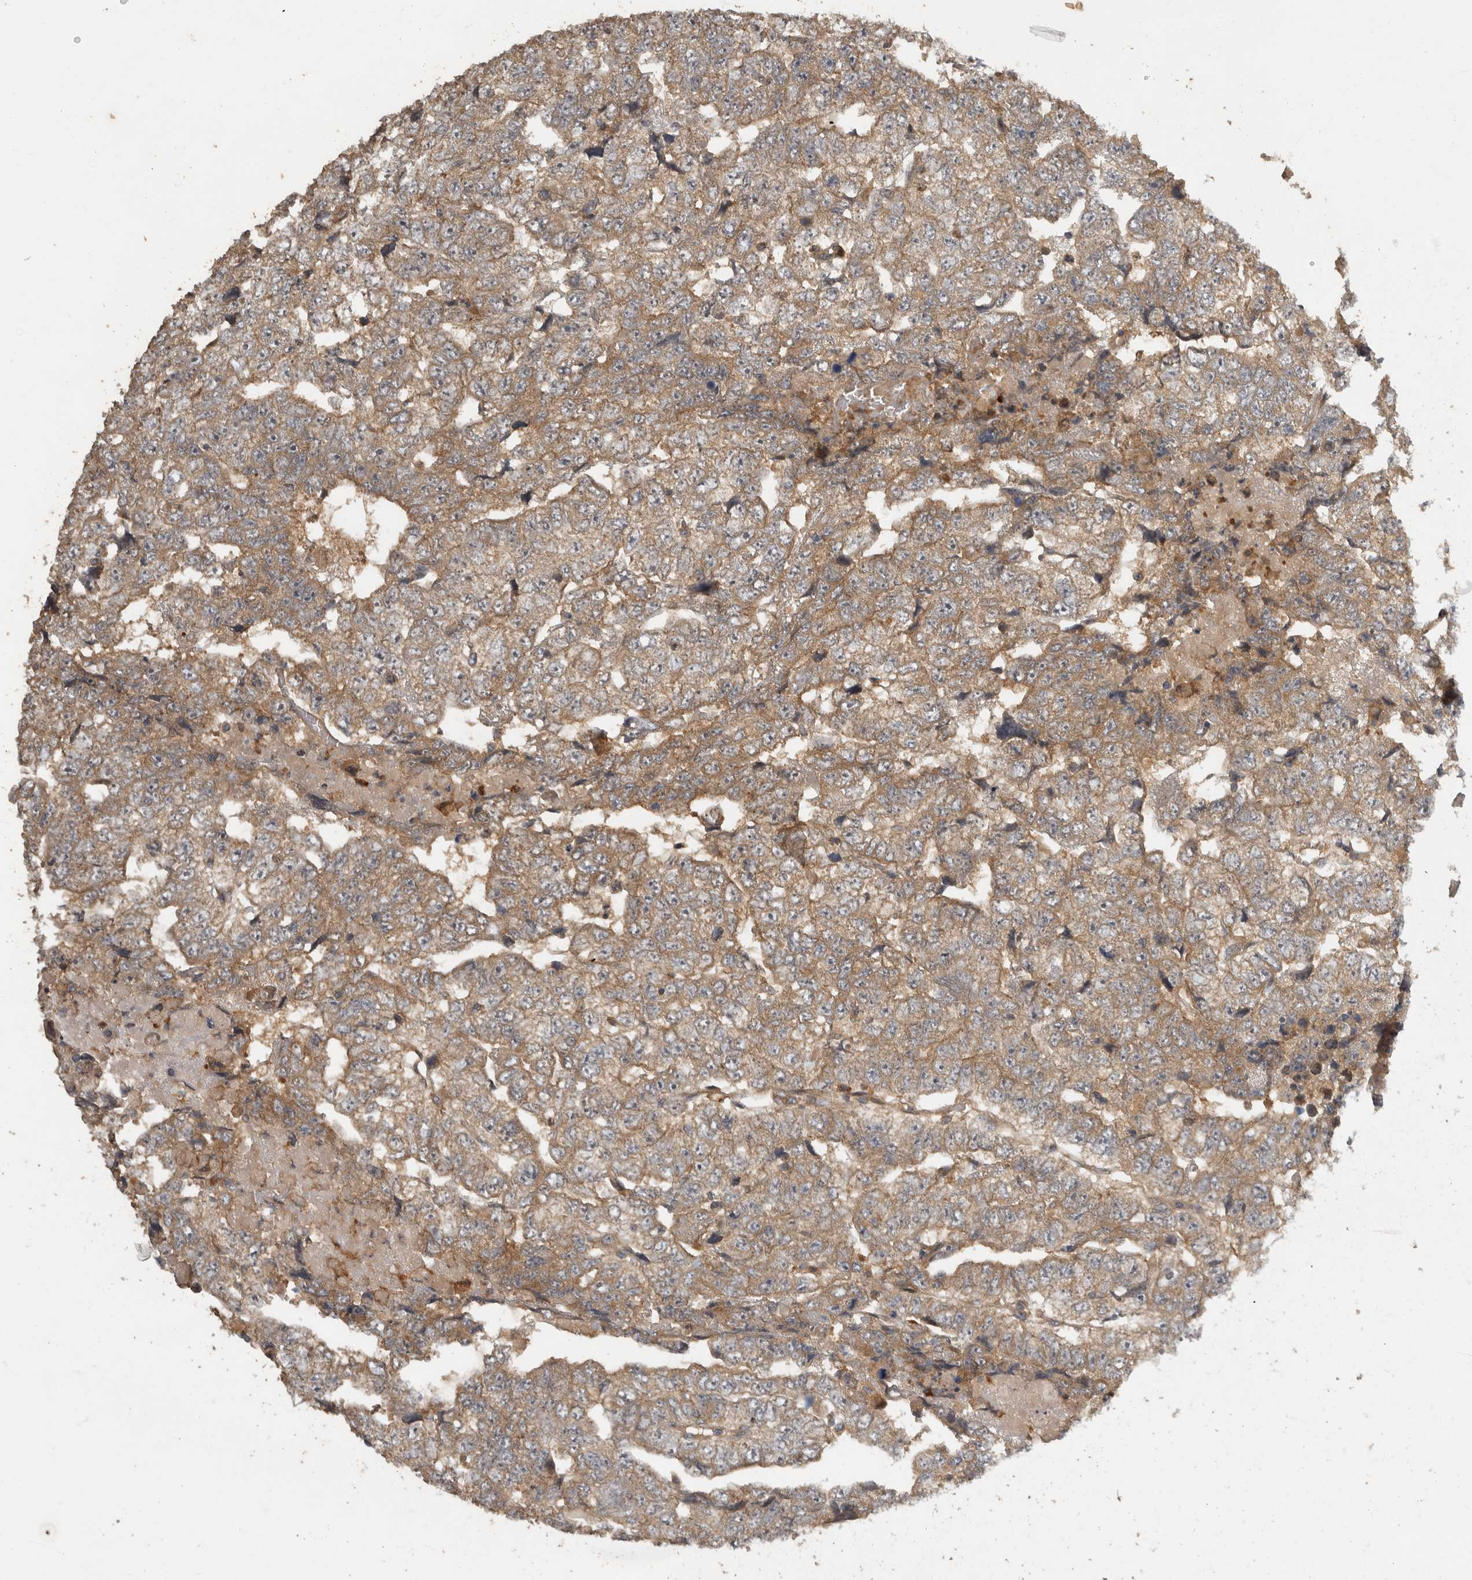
{"staining": {"intensity": "moderate", "quantity": ">75%", "location": "cytoplasmic/membranous"}, "tissue": "testis cancer", "cell_type": "Tumor cells", "image_type": "cancer", "snomed": [{"axis": "morphology", "description": "Carcinoma, Embryonal, NOS"}, {"axis": "topography", "description": "Testis"}], "caption": "Testis cancer stained with IHC exhibits moderate cytoplasmic/membranous staining in approximately >75% of tumor cells.", "gene": "VEPH1", "patient": {"sex": "male", "age": 36}}